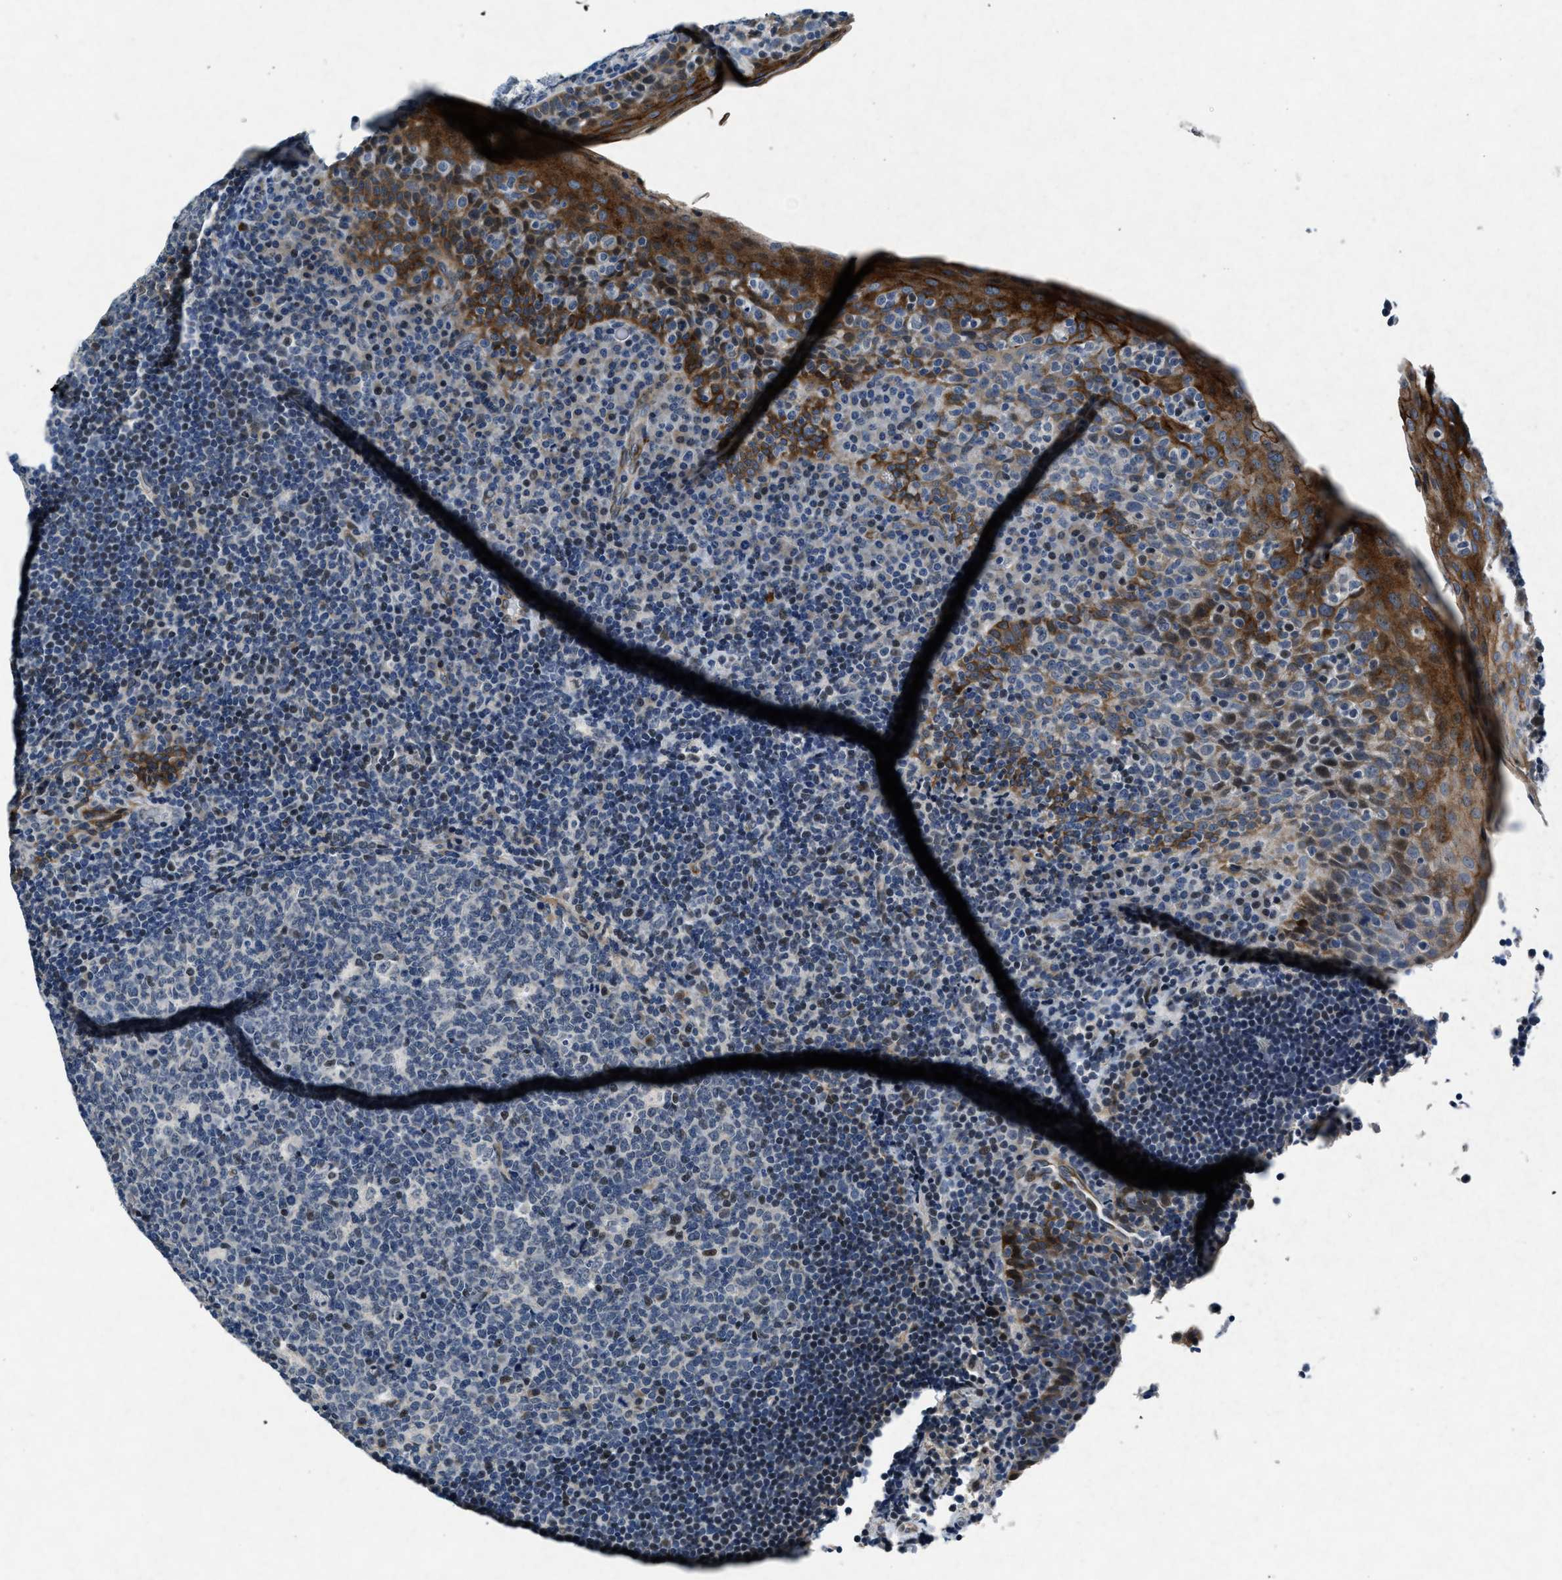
{"staining": {"intensity": "negative", "quantity": "none", "location": "none"}, "tissue": "tonsil", "cell_type": "Germinal center cells", "image_type": "normal", "snomed": [{"axis": "morphology", "description": "Normal tissue, NOS"}, {"axis": "topography", "description": "Tonsil"}], "caption": "An image of tonsil stained for a protein shows no brown staining in germinal center cells. (DAB IHC, high magnification).", "gene": "PHLDA1", "patient": {"sex": "male", "age": 17}}